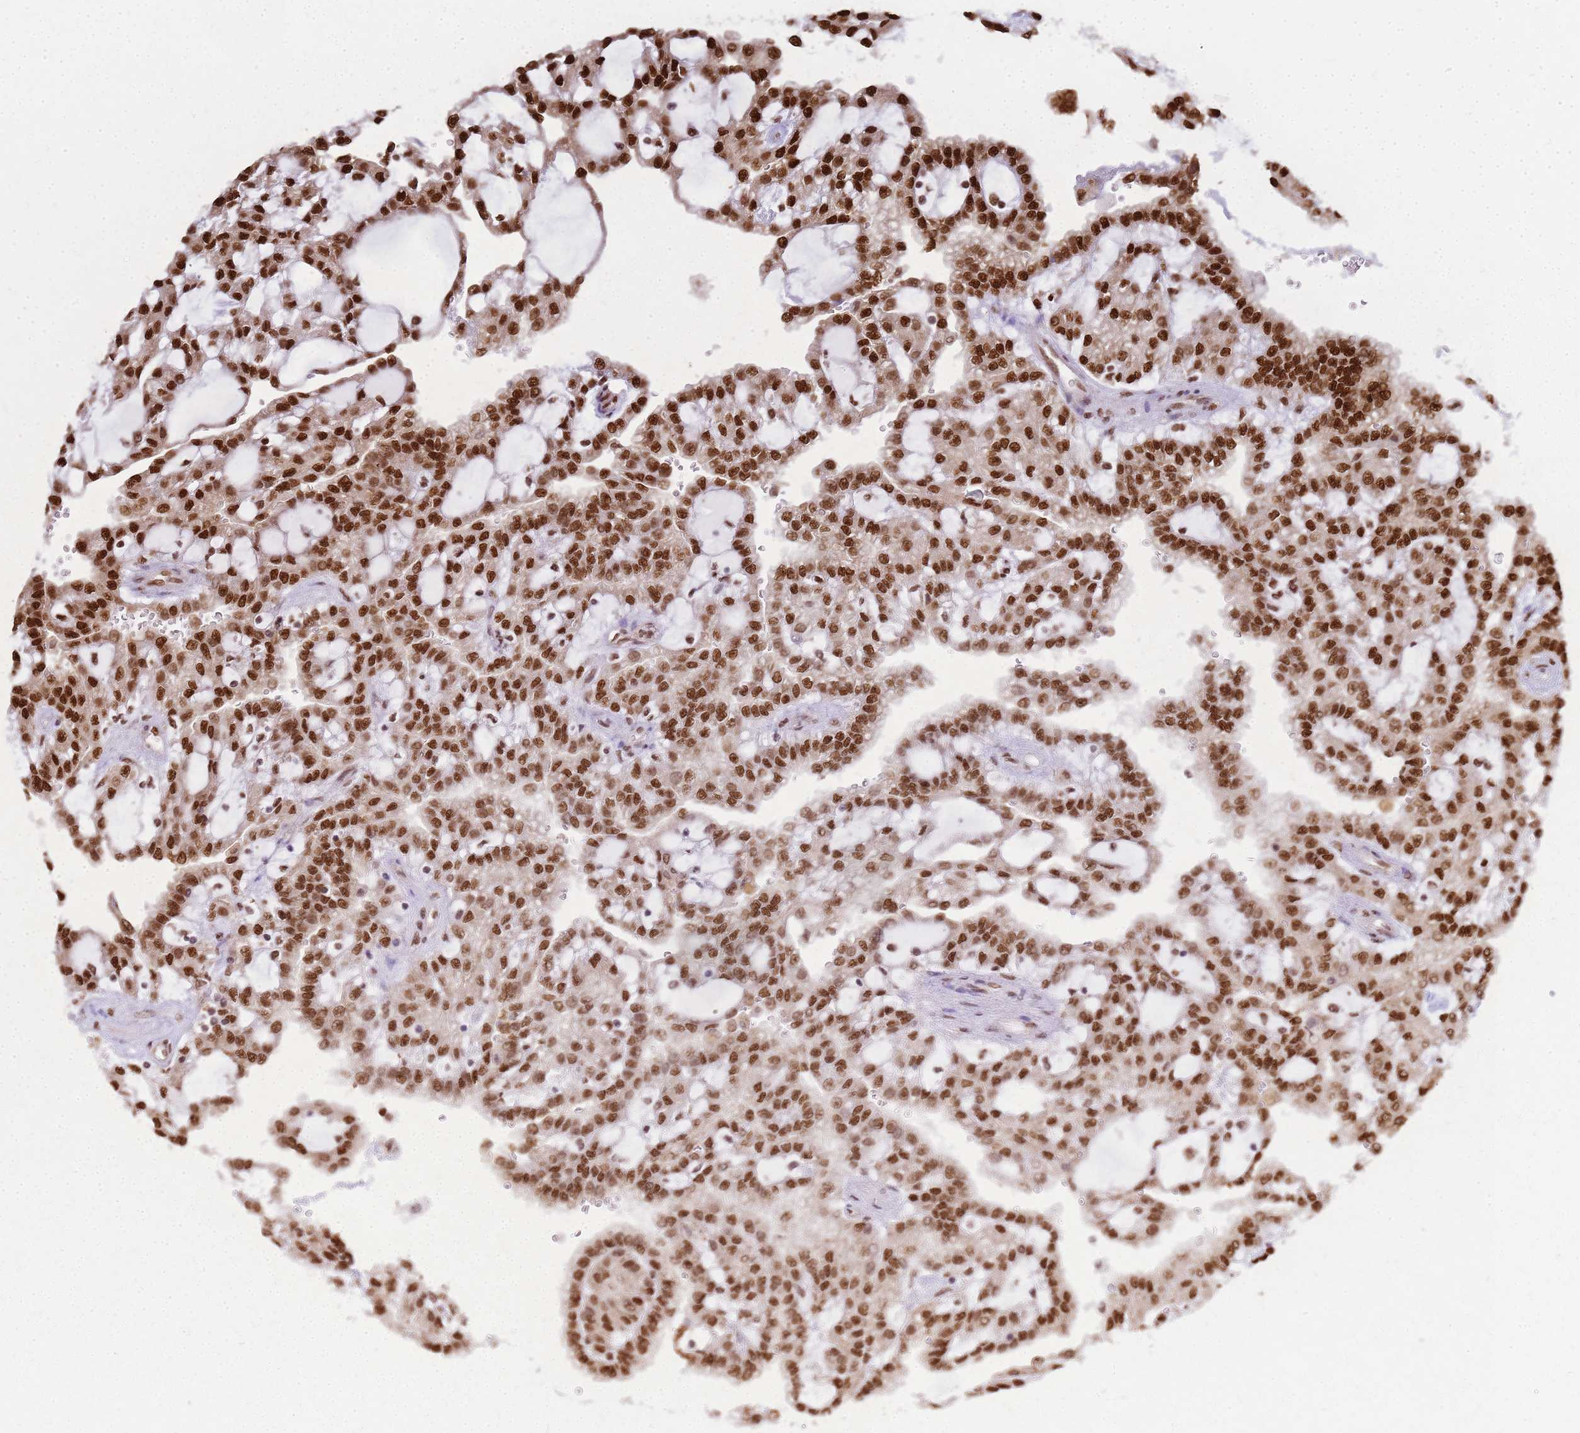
{"staining": {"intensity": "strong", "quantity": ">75%", "location": "nuclear"}, "tissue": "renal cancer", "cell_type": "Tumor cells", "image_type": "cancer", "snomed": [{"axis": "morphology", "description": "Adenocarcinoma, NOS"}, {"axis": "topography", "description": "Kidney"}], "caption": "Immunohistochemical staining of human renal cancer (adenocarcinoma) exhibits high levels of strong nuclear staining in about >75% of tumor cells. (Stains: DAB in brown, nuclei in blue, Microscopy: brightfield microscopy at high magnification).", "gene": "APEX1", "patient": {"sex": "male", "age": 63}}